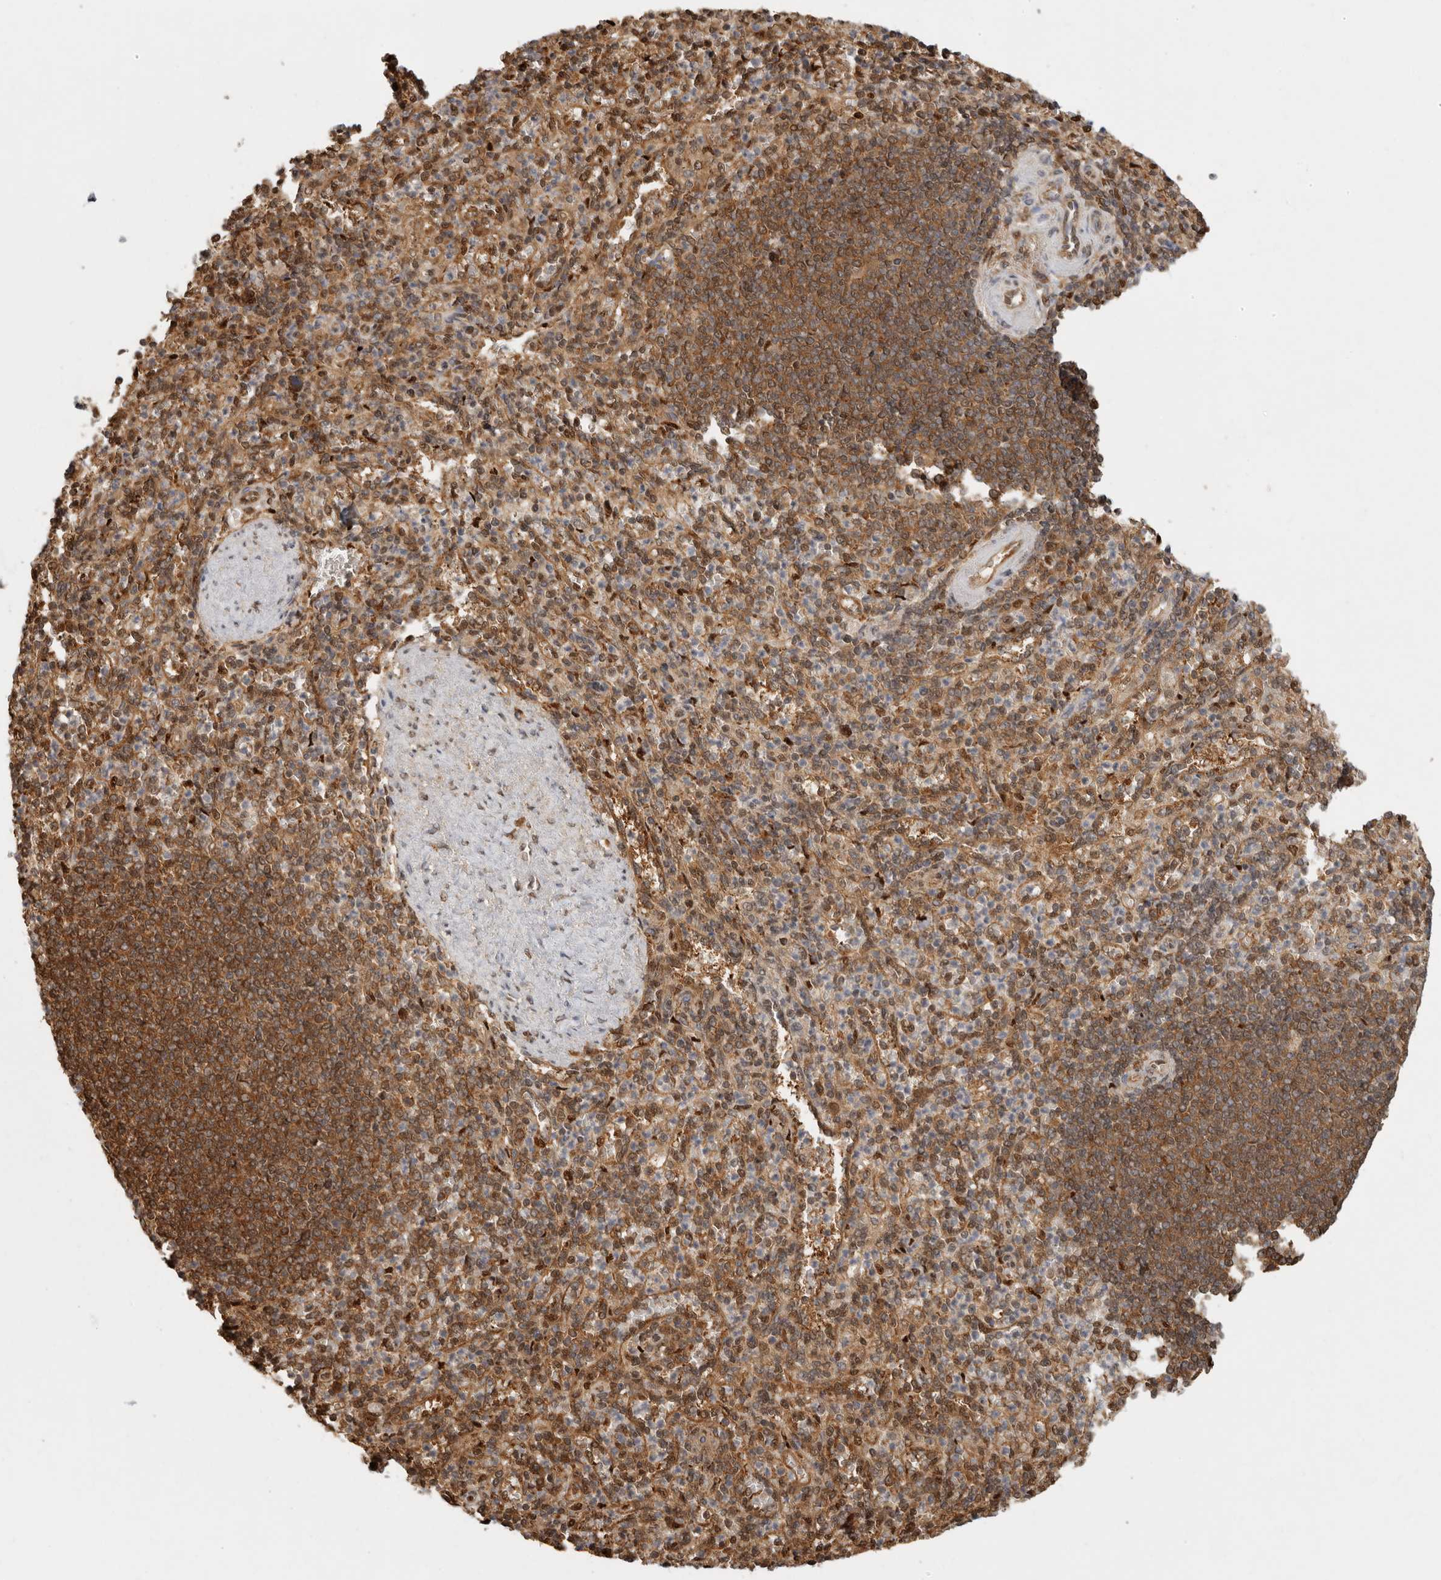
{"staining": {"intensity": "moderate", "quantity": ">75%", "location": "cytoplasmic/membranous,nuclear"}, "tissue": "spleen", "cell_type": "Cells in red pulp", "image_type": "normal", "snomed": [{"axis": "morphology", "description": "Normal tissue, NOS"}, {"axis": "topography", "description": "Spleen"}], "caption": "Immunohistochemical staining of benign human spleen reveals >75% levels of moderate cytoplasmic/membranous,nuclear protein staining in about >75% of cells in red pulp. The staining was performed using DAB to visualize the protein expression in brown, while the nuclei were stained in blue with hematoxylin (Magnification: 20x).", "gene": "PSMA5", "patient": {"sex": "female", "age": 74}}